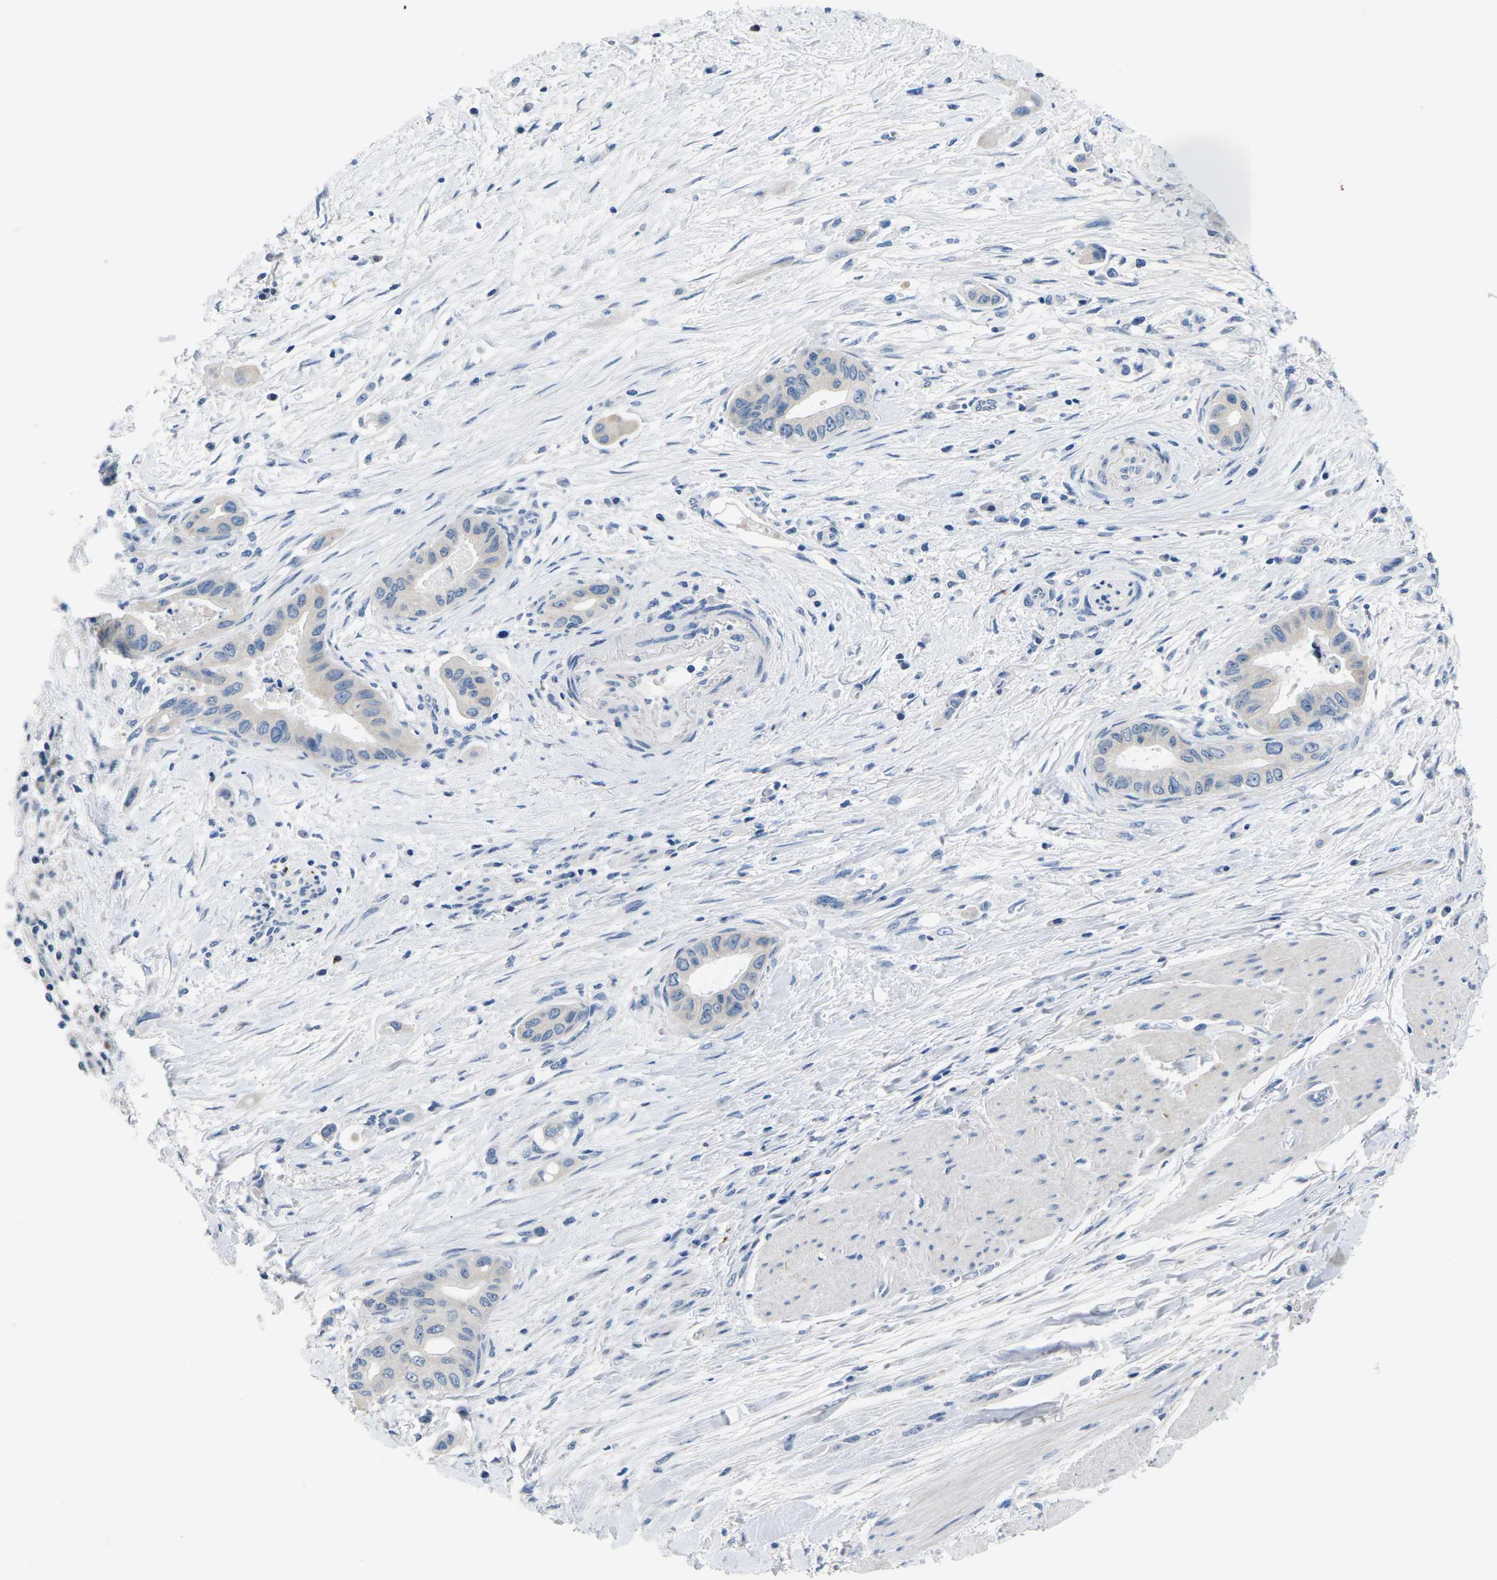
{"staining": {"intensity": "negative", "quantity": "none", "location": "none"}, "tissue": "pancreatic cancer", "cell_type": "Tumor cells", "image_type": "cancer", "snomed": [{"axis": "morphology", "description": "Adenocarcinoma, NOS"}, {"axis": "topography", "description": "Pancreas"}], "caption": "There is no significant staining in tumor cells of pancreatic cancer (adenocarcinoma).", "gene": "TSPAN2", "patient": {"sex": "female", "age": 73}}